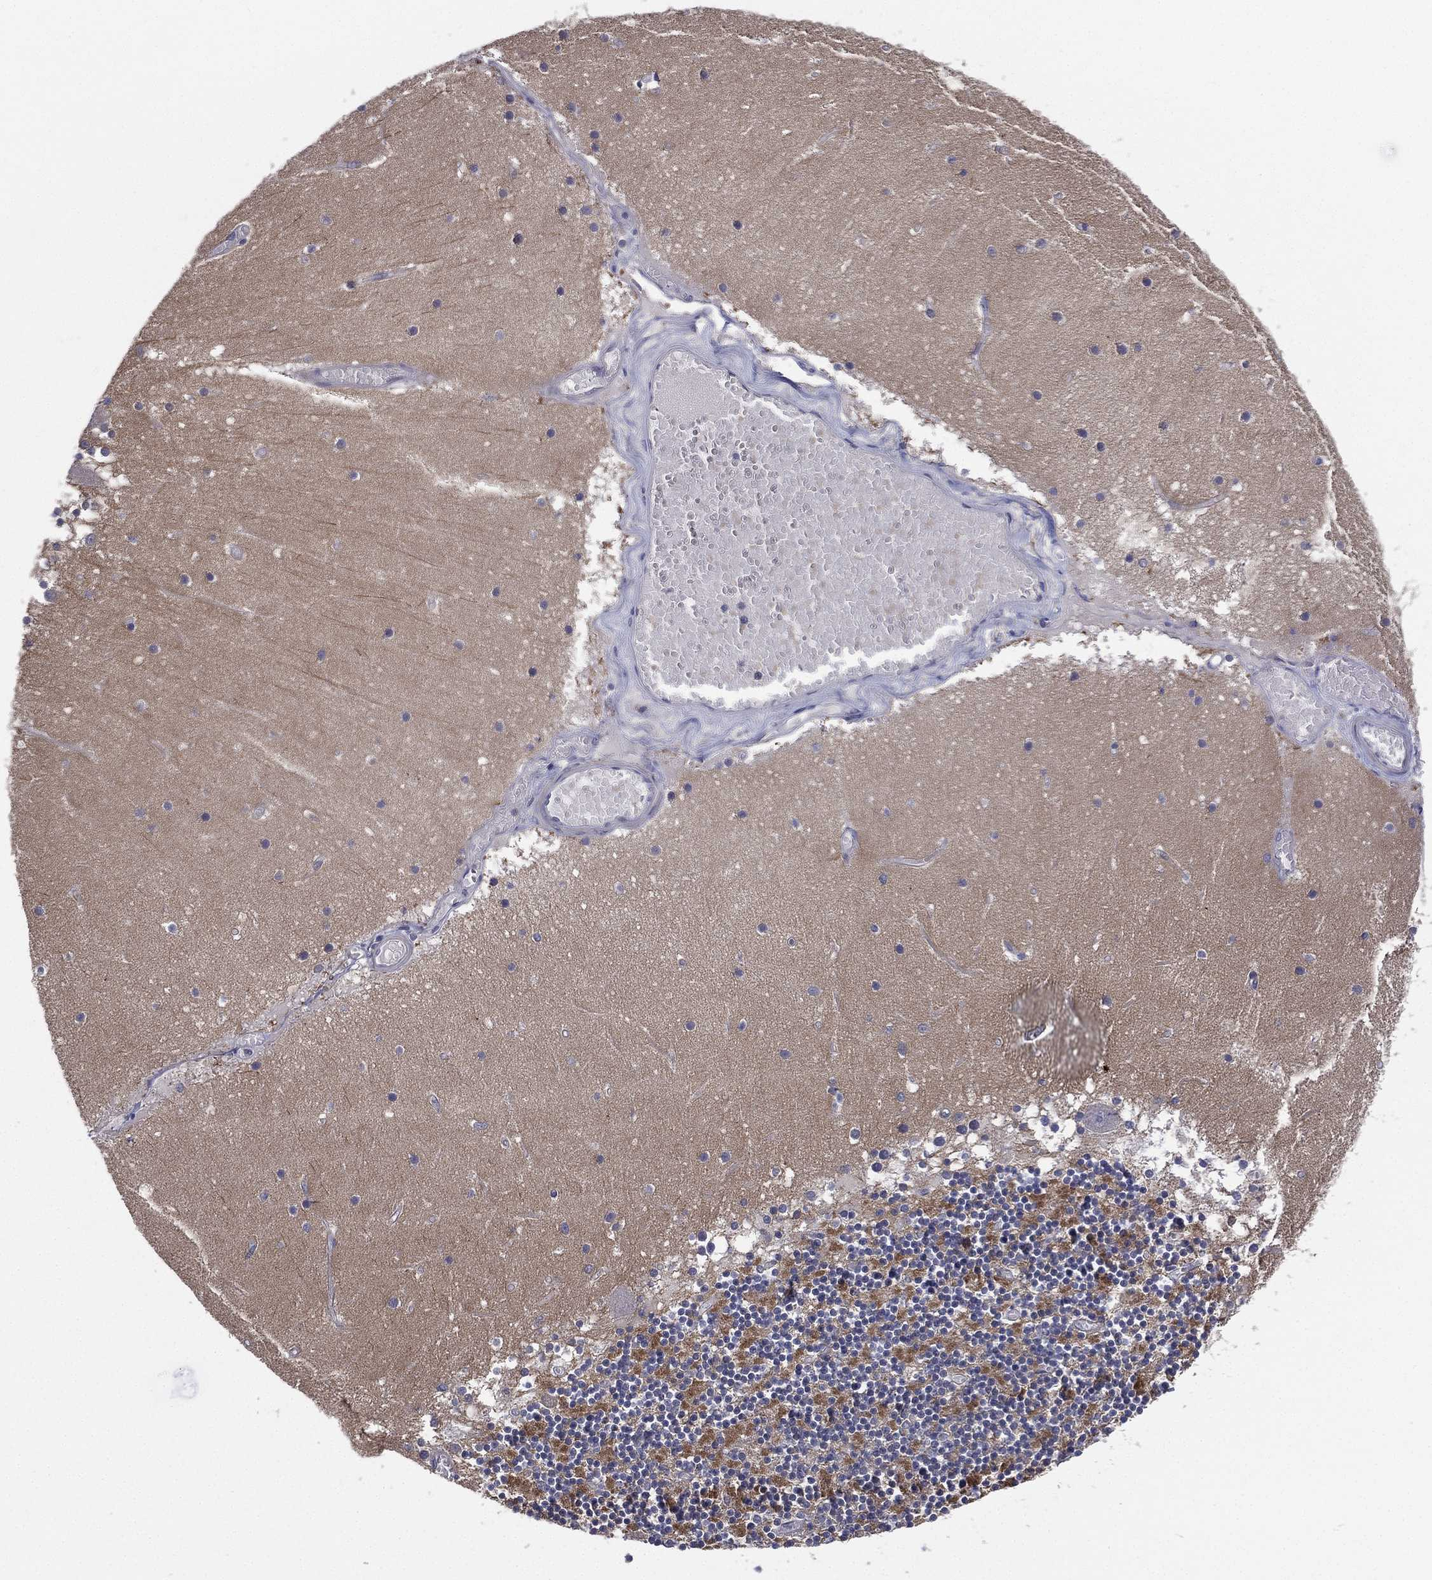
{"staining": {"intensity": "negative", "quantity": "none", "location": "none"}, "tissue": "cerebellum", "cell_type": "Cells in granular layer", "image_type": "normal", "snomed": [{"axis": "morphology", "description": "Normal tissue, NOS"}, {"axis": "topography", "description": "Cerebellum"}], "caption": "DAB immunohistochemical staining of normal human cerebellum shows no significant positivity in cells in granular layer.", "gene": "MPP7", "patient": {"sex": "female", "age": 28}}